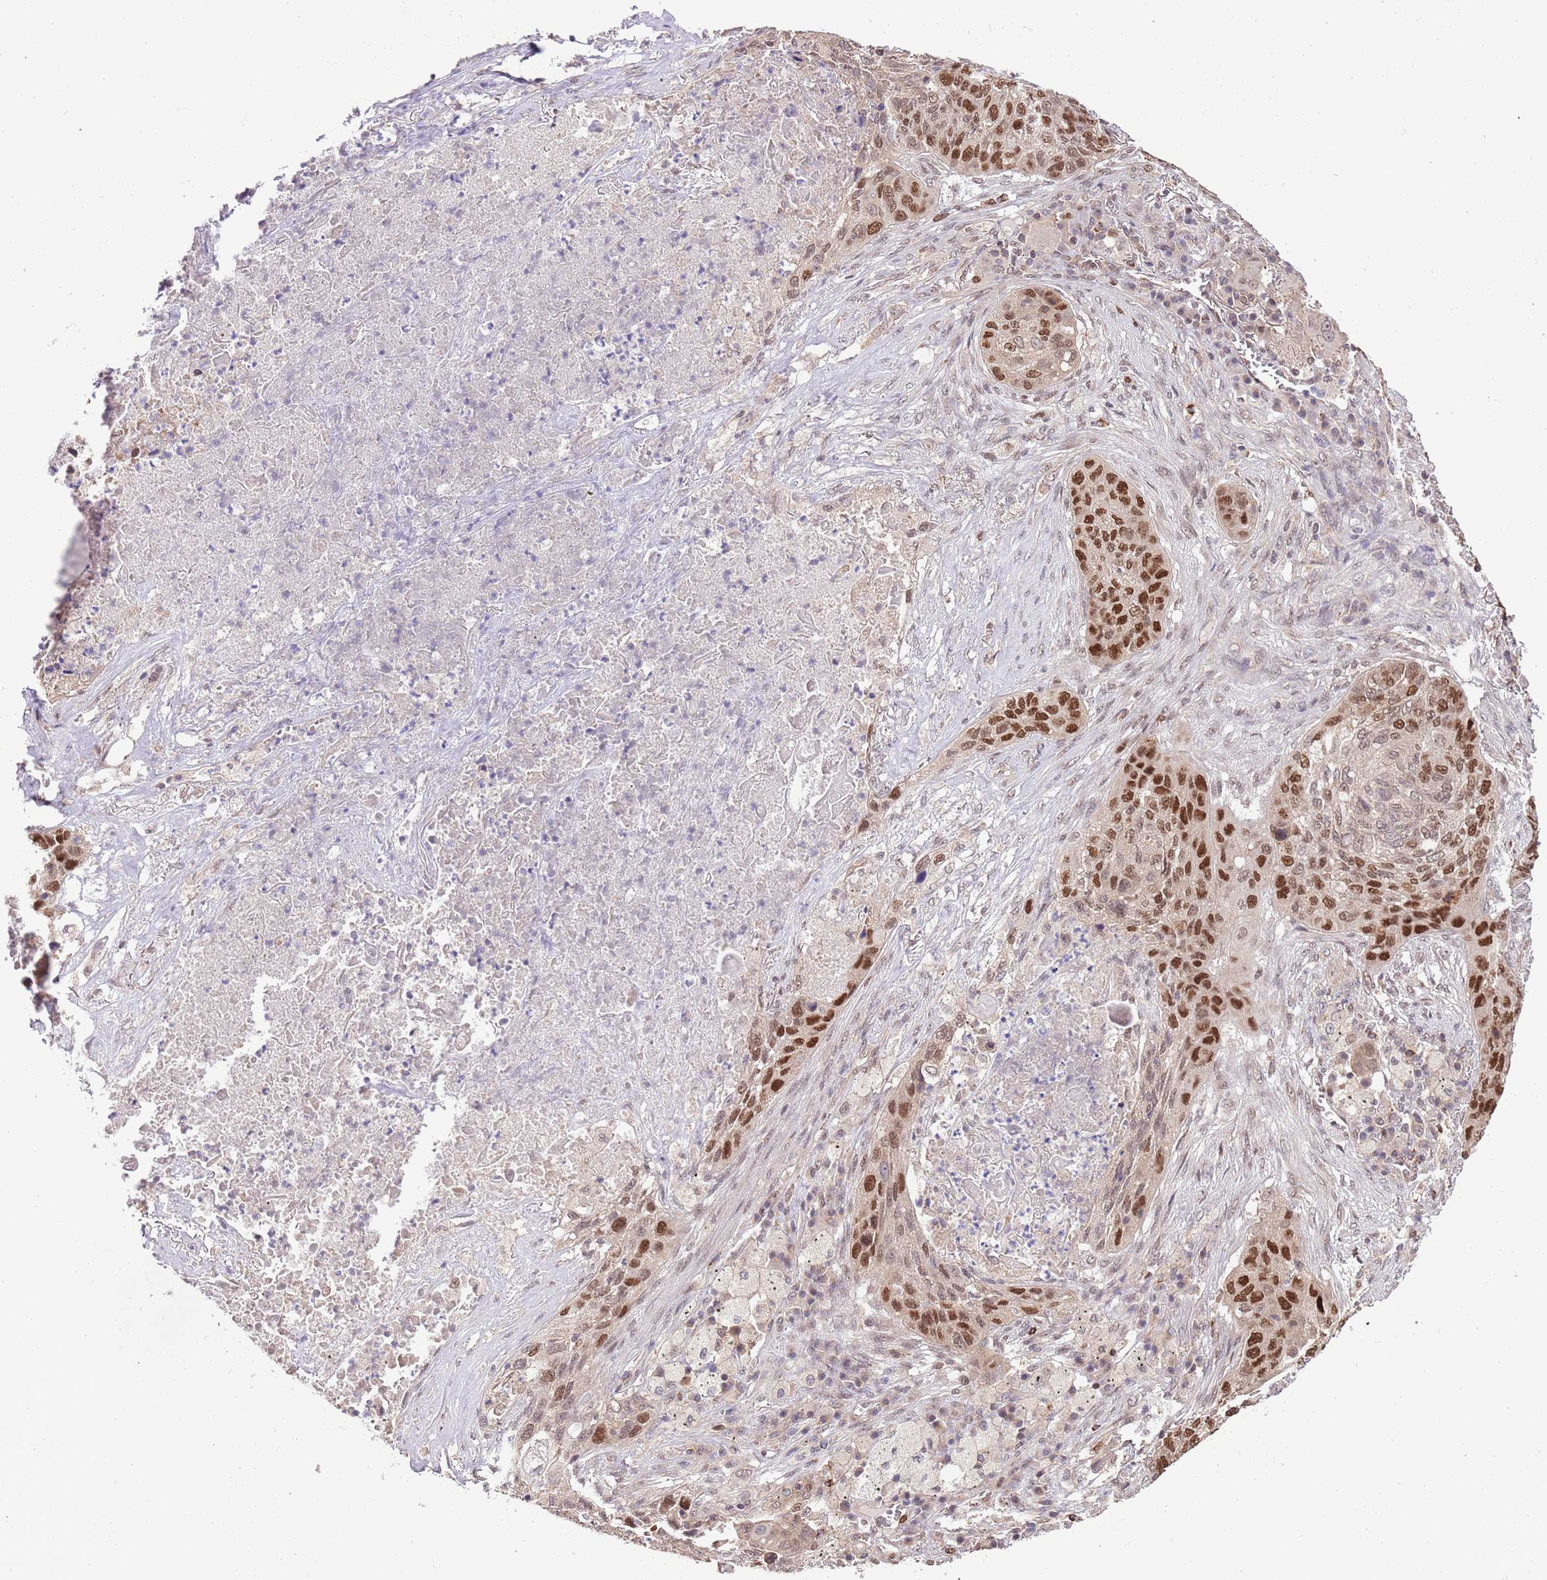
{"staining": {"intensity": "strong", "quantity": ">75%", "location": "nuclear"}, "tissue": "lung cancer", "cell_type": "Tumor cells", "image_type": "cancer", "snomed": [{"axis": "morphology", "description": "Squamous cell carcinoma, NOS"}, {"axis": "topography", "description": "Lung"}], "caption": "Approximately >75% of tumor cells in squamous cell carcinoma (lung) show strong nuclear protein expression as visualized by brown immunohistochemical staining.", "gene": "RIF1", "patient": {"sex": "female", "age": 63}}